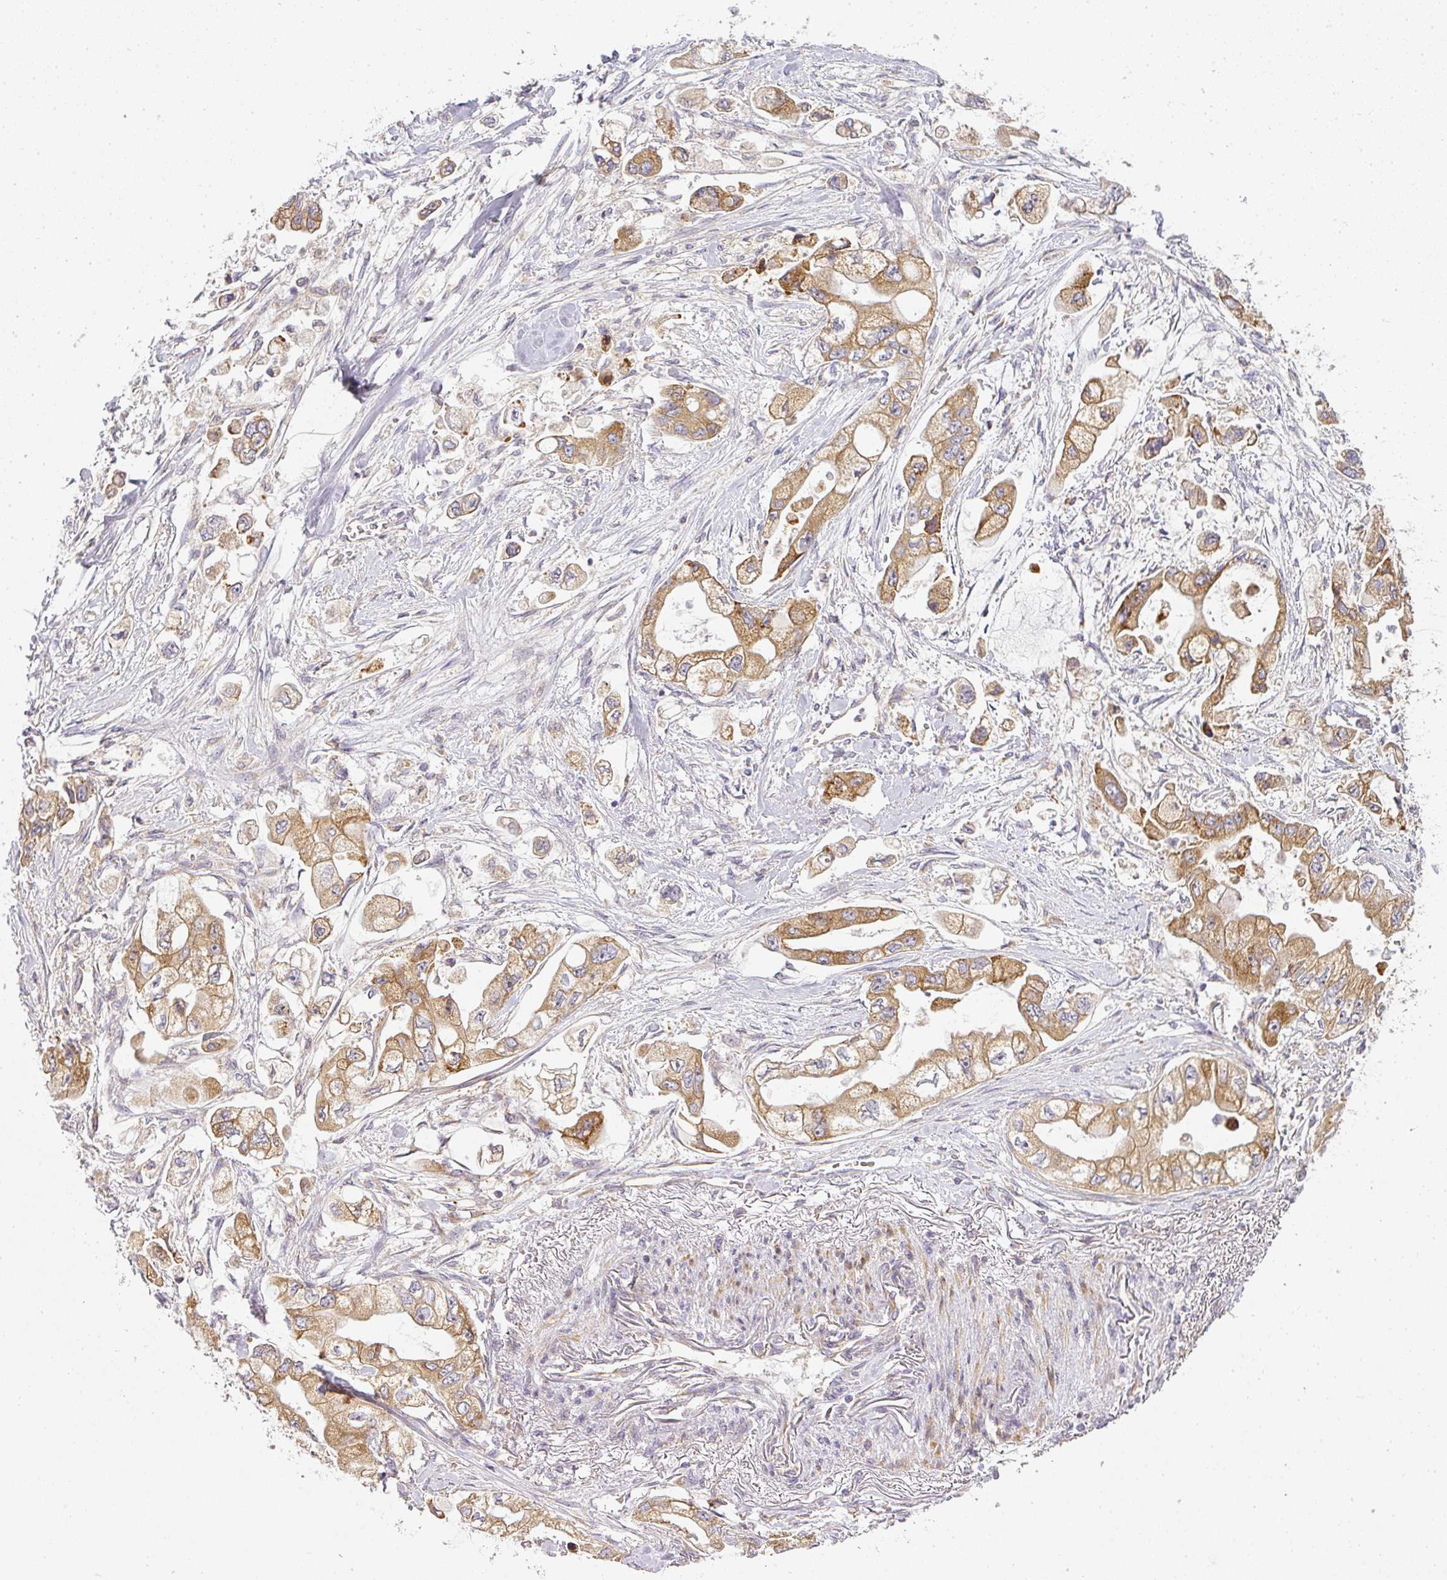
{"staining": {"intensity": "moderate", "quantity": ">75%", "location": "cytoplasmic/membranous"}, "tissue": "stomach cancer", "cell_type": "Tumor cells", "image_type": "cancer", "snomed": [{"axis": "morphology", "description": "Adenocarcinoma, NOS"}, {"axis": "topography", "description": "Stomach"}], "caption": "Moderate cytoplasmic/membranous protein expression is present in about >75% of tumor cells in stomach cancer (adenocarcinoma). (DAB IHC, brown staining for protein, blue staining for nuclei).", "gene": "MED19", "patient": {"sex": "male", "age": 62}}